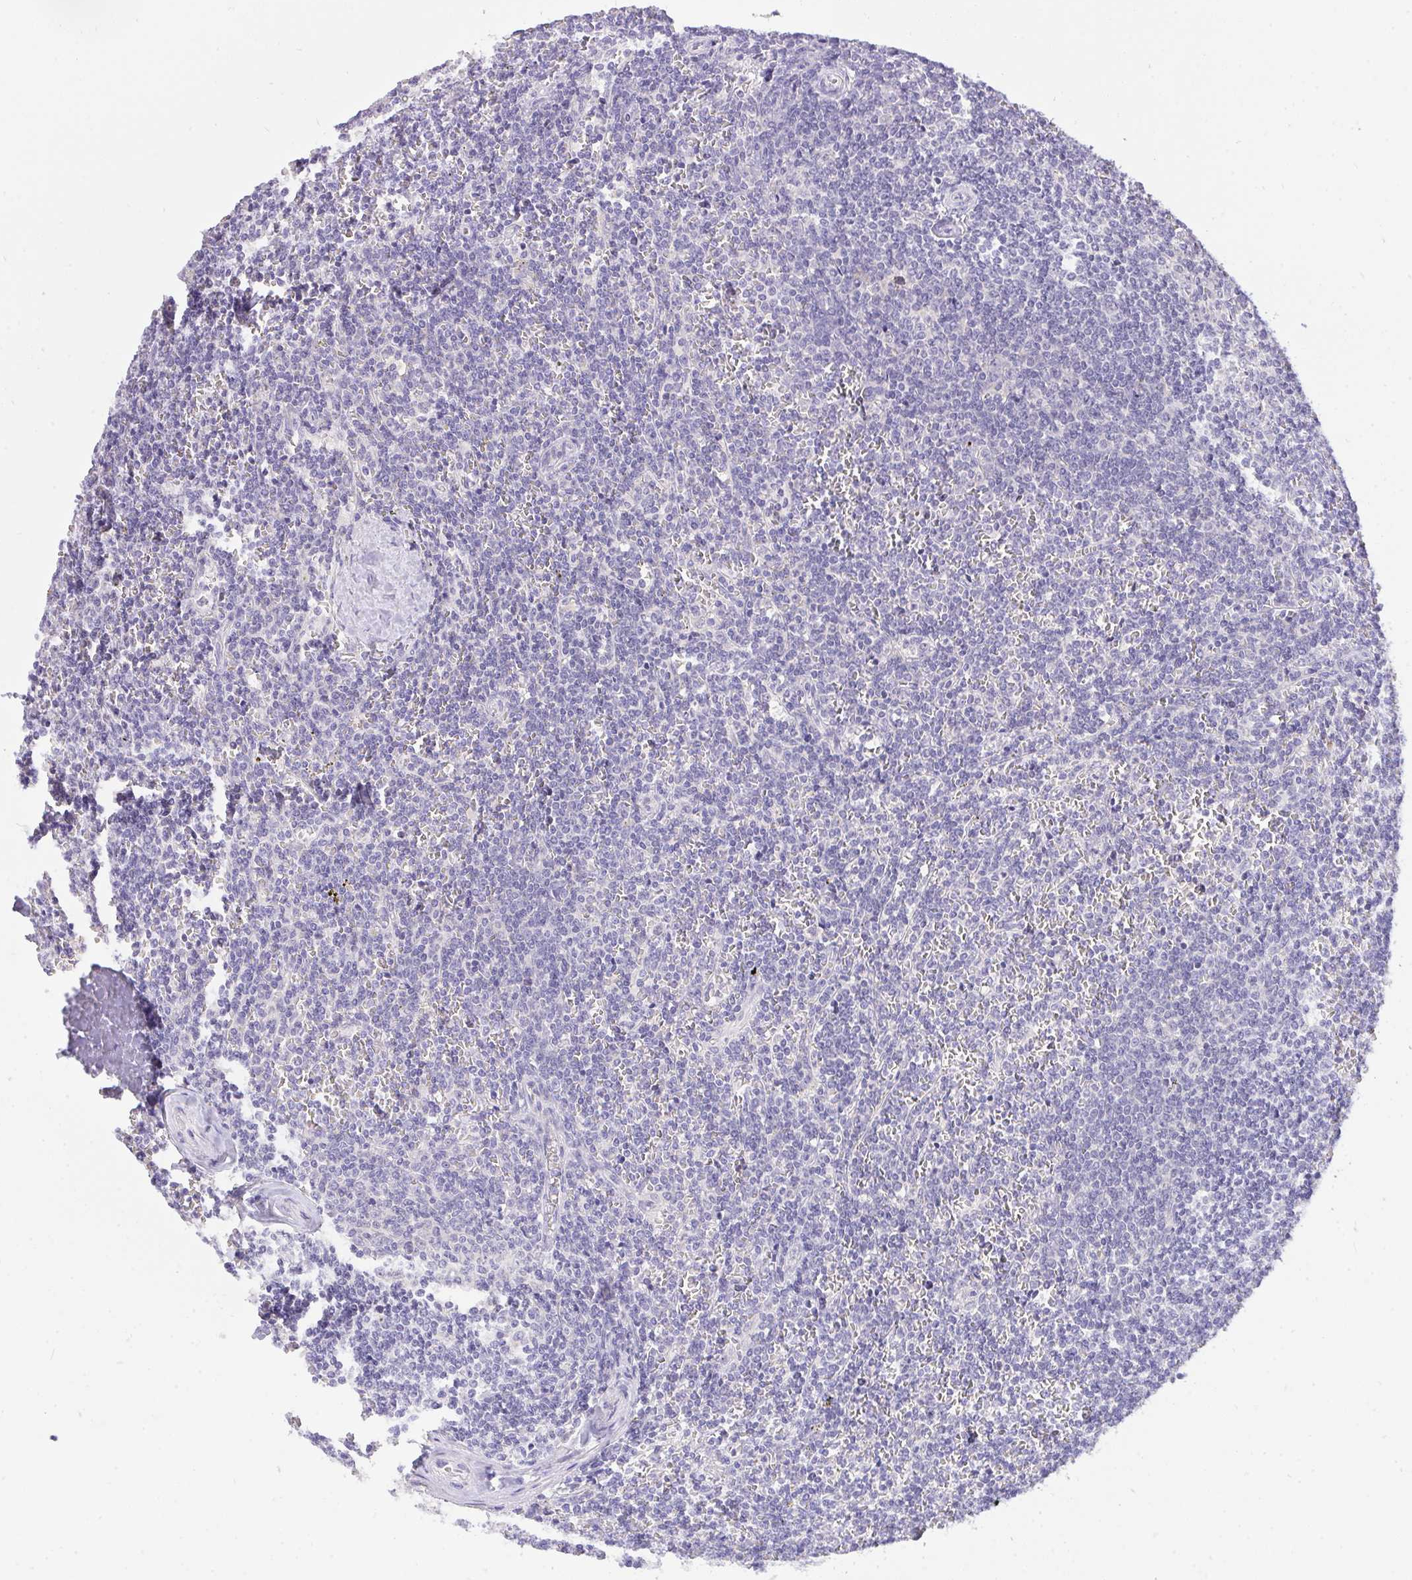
{"staining": {"intensity": "negative", "quantity": "none", "location": "none"}, "tissue": "lymphoma", "cell_type": "Tumor cells", "image_type": "cancer", "snomed": [{"axis": "morphology", "description": "Malignant lymphoma, non-Hodgkin's type, Low grade"}, {"axis": "topography", "description": "Spleen"}], "caption": "Tumor cells are negative for protein expression in human lymphoma.", "gene": "VGLL3", "patient": {"sex": "male", "age": 78}}